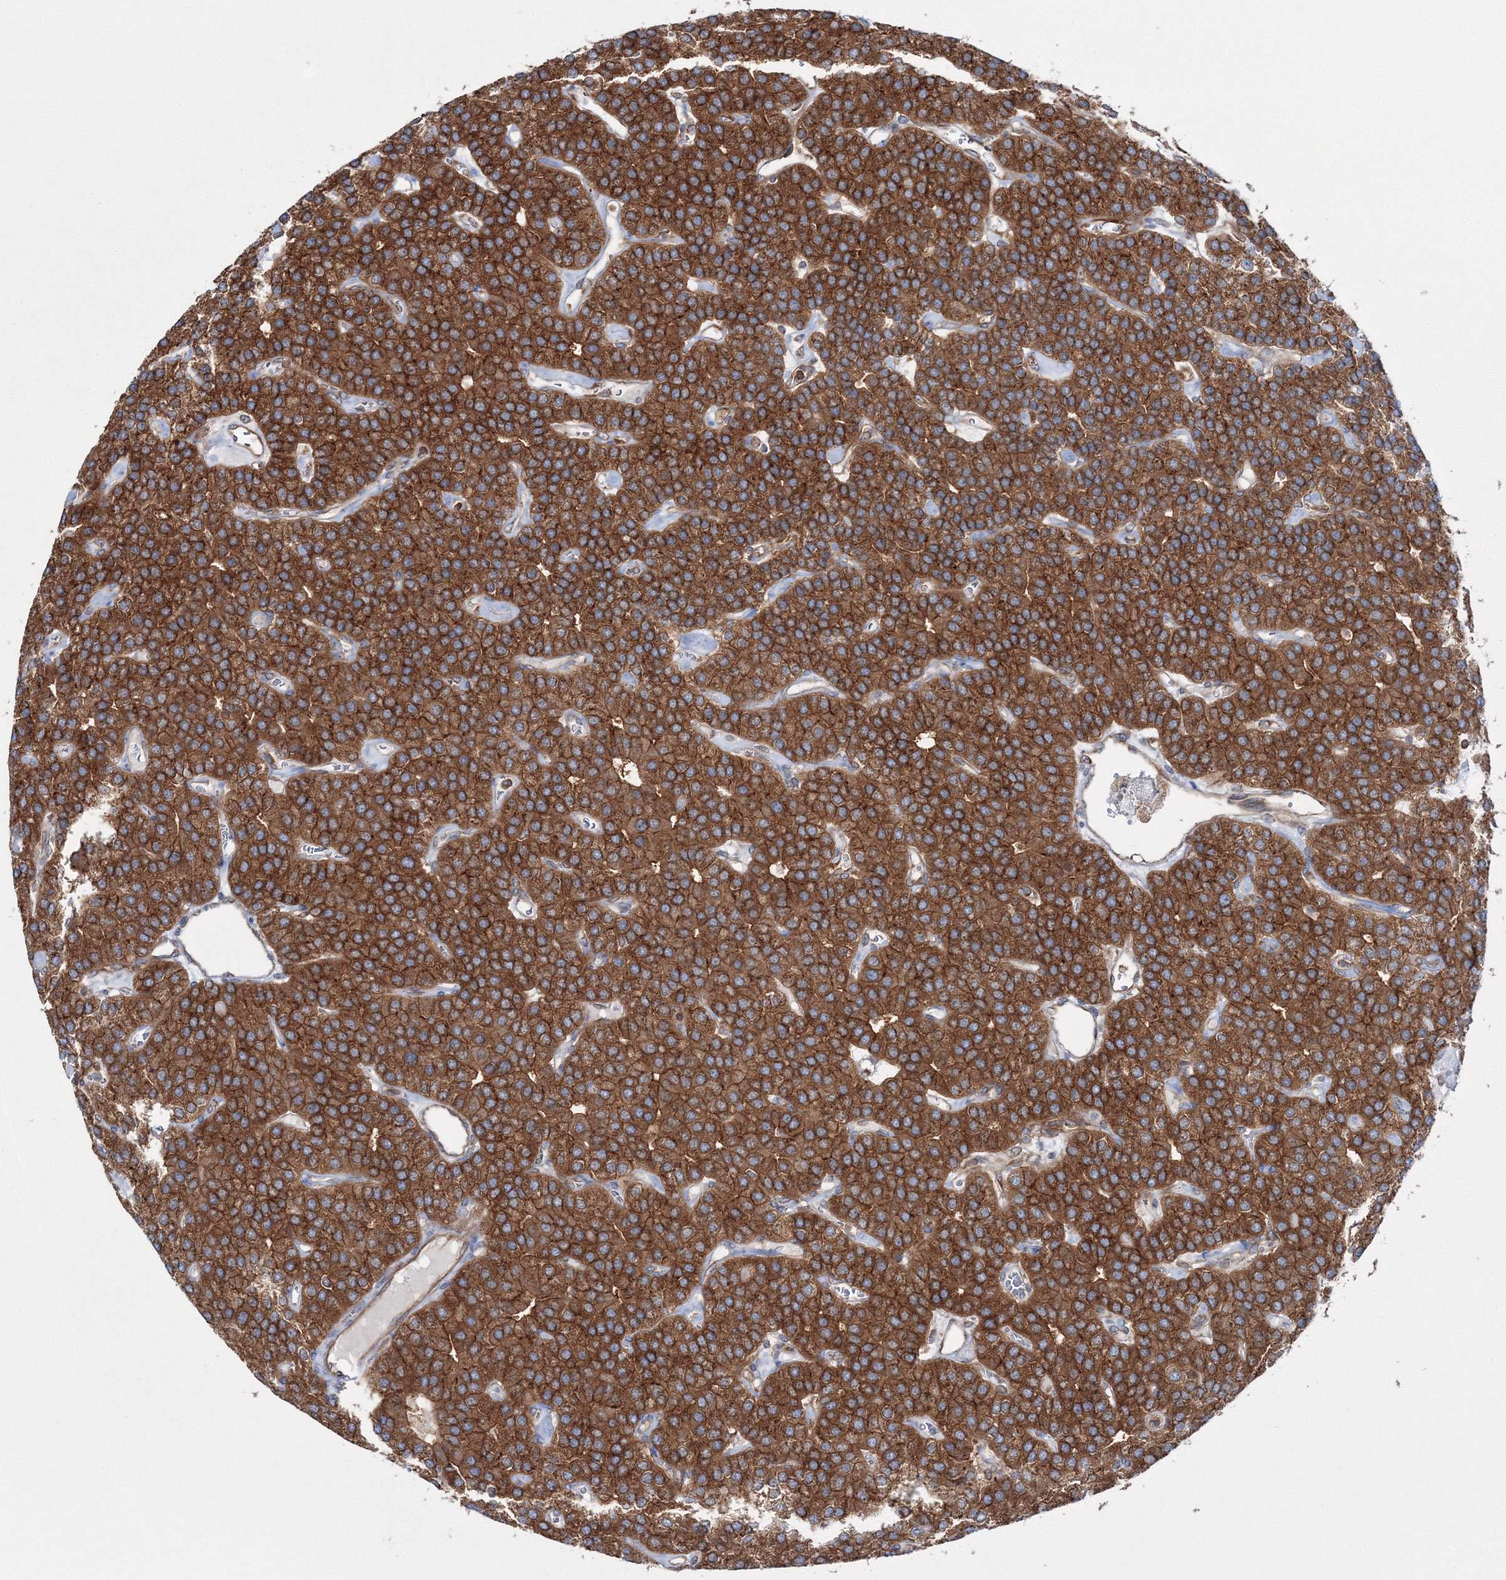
{"staining": {"intensity": "strong", "quantity": ">75%", "location": "cytoplasmic/membranous"}, "tissue": "parathyroid gland", "cell_type": "Glandular cells", "image_type": "normal", "snomed": [{"axis": "morphology", "description": "Normal tissue, NOS"}, {"axis": "morphology", "description": "Adenoma, NOS"}, {"axis": "topography", "description": "Parathyroid gland"}], "caption": "Immunohistochemistry image of benign parathyroid gland: human parathyroid gland stained using IHC shows high levels of strong protein expression localized specifically in the cytoplasmic/membranous of glandular cells, appearing as a cytoplasmic/membranous brown color.", "gene": "HARS1", "patient": {"sex": "female", "age": 86}}